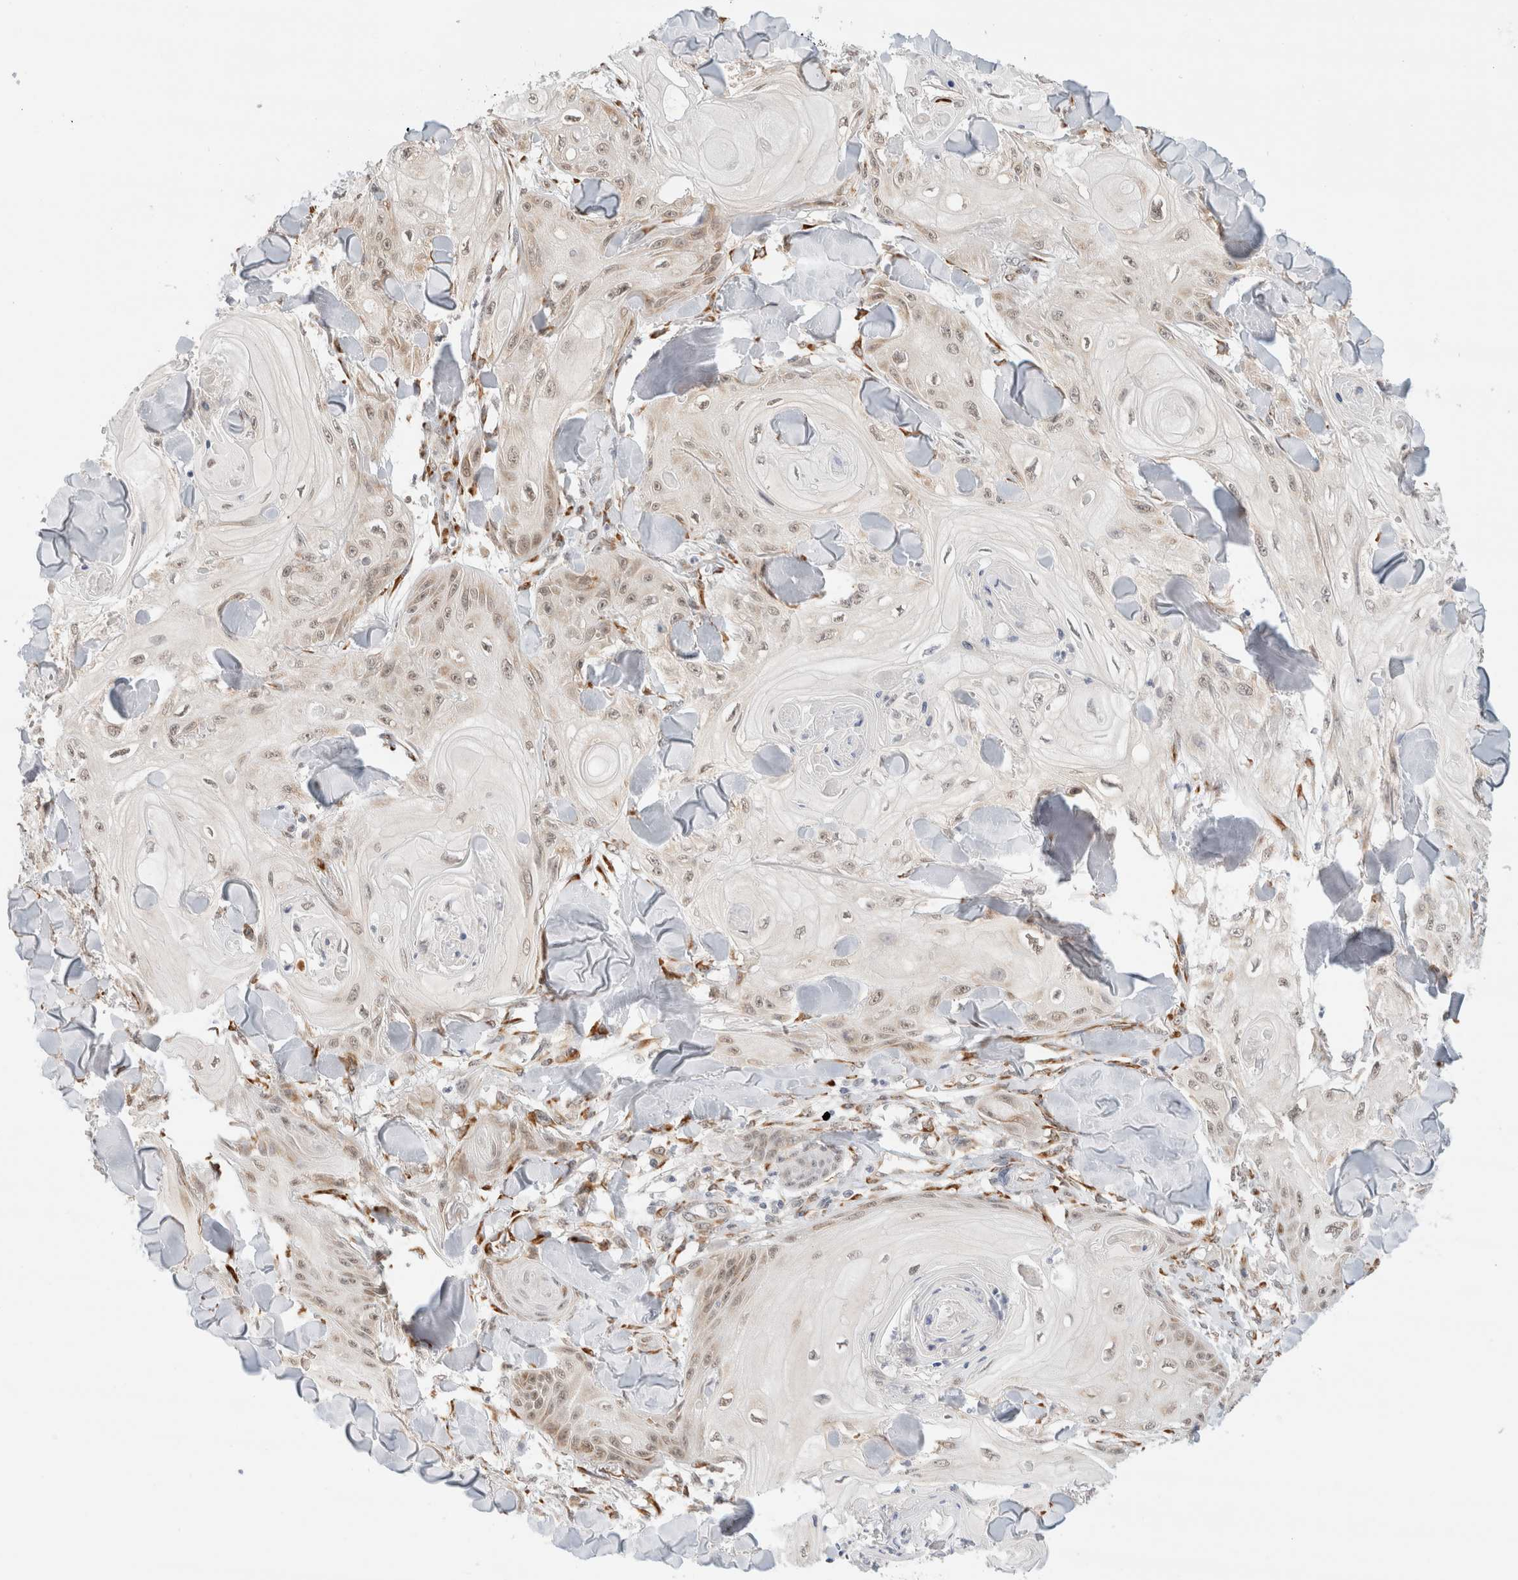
{"staining": {"intensity": "weak", "quantity": "25%-75%", "location": "cytoplasmic/membranous,nuclear"}, "tissue": "skin cancer", "cell_type": "Tumor cells", "image_type": "cancer", "snomed": [{"axis": "morphology", "description": "Squamous cell carcinoma, NOS"}, {"axis": "topography", "description": "Skin"}], "caption": "Brown immunohistochemical staining in human squamous cell carcinoma (skin) reveals weak cytoplasmic/membranous and nuclear staining in approximately 25%-75% of tumor cells.", "gene": "HDLBP", "patient": {"sex": "male", "age": 74}}